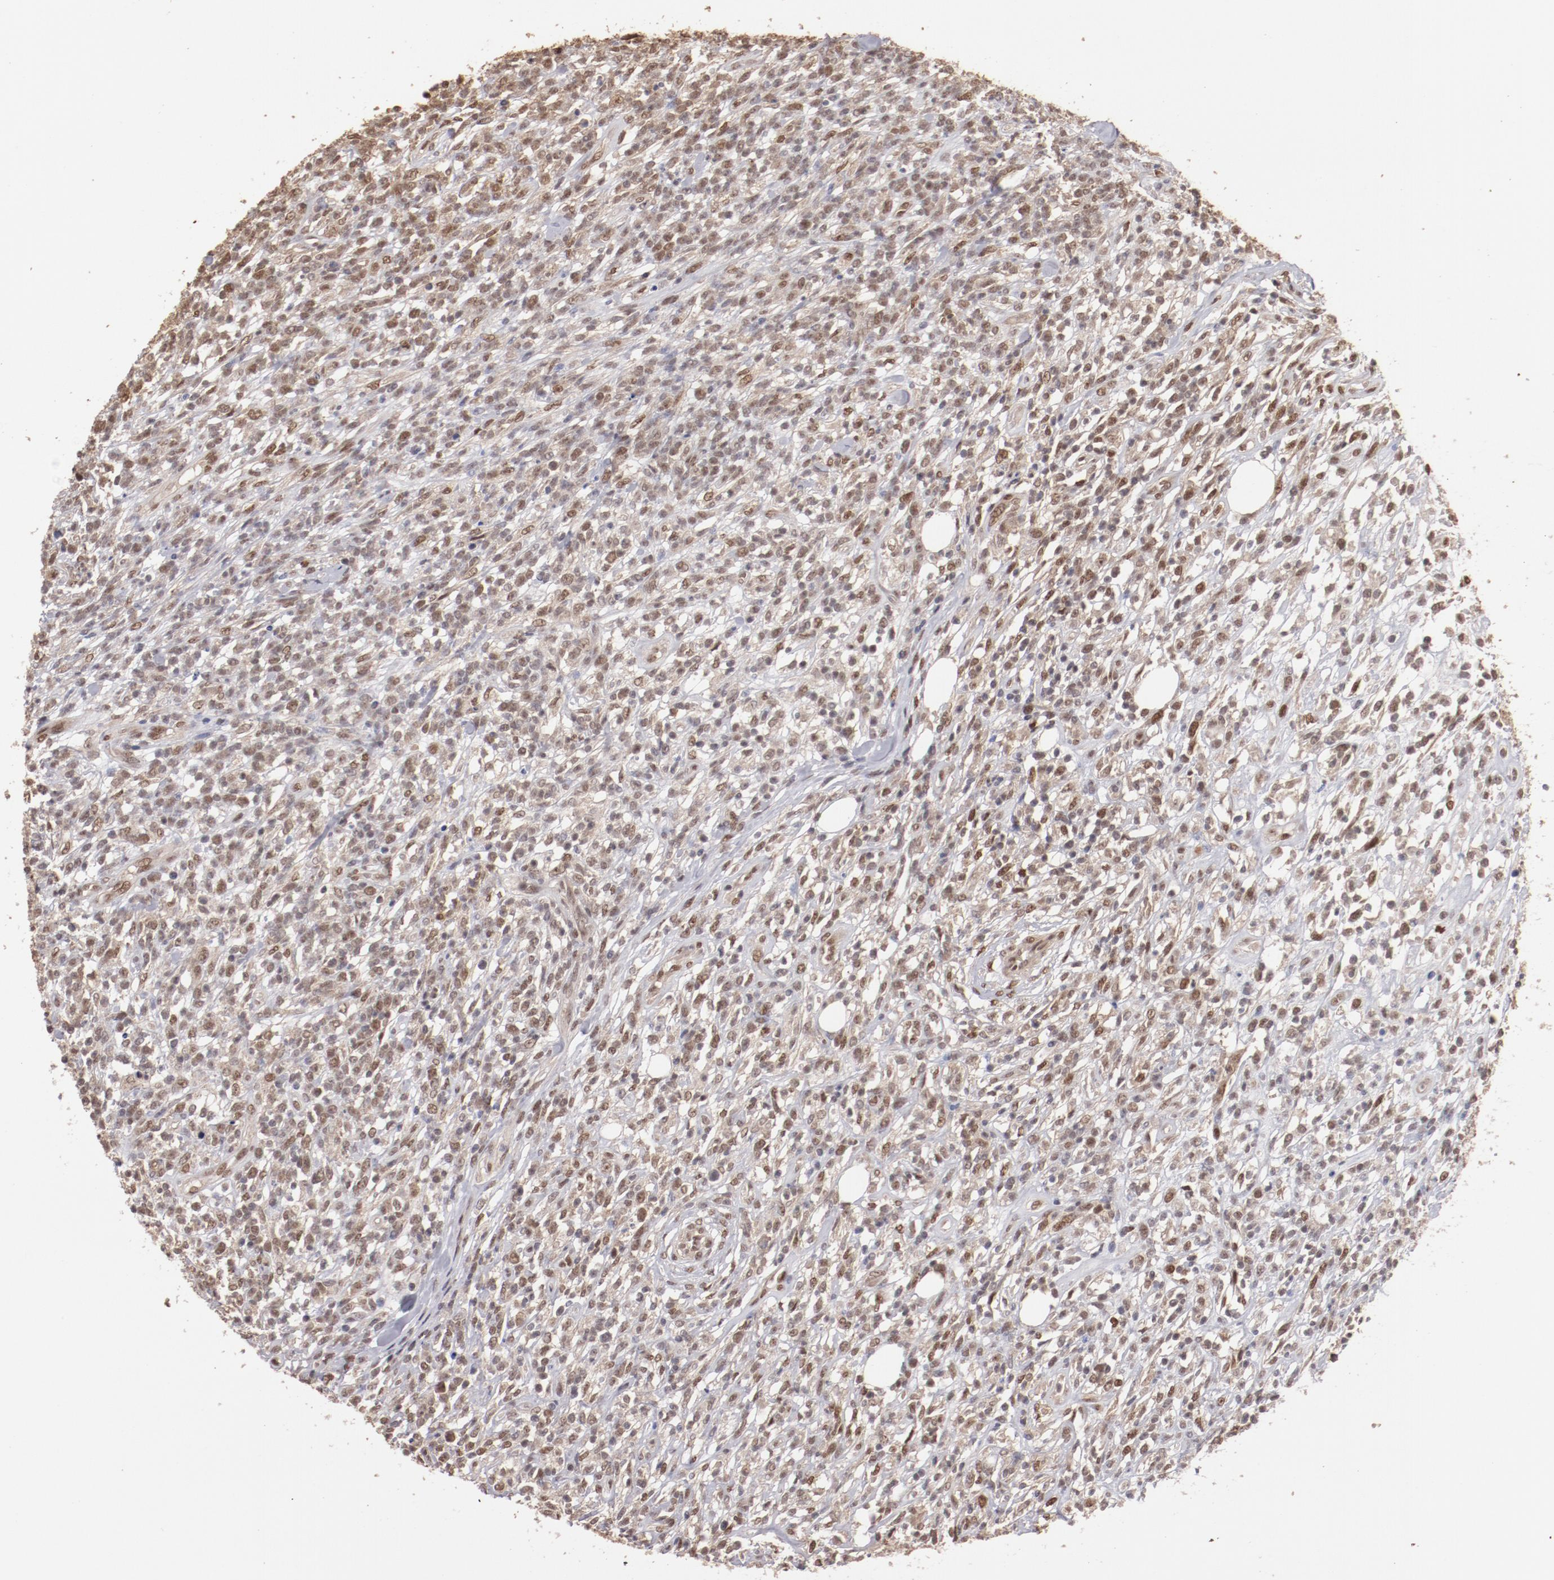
{"staining": {"intensity": "weak", "quantity": ">75%", "location": "nuclear"}, "tissue": "lymphoma", "cell_type": "Tumor cells", "image_type": "cancer", "snomed": [{"axis": "morphology", "description": "Malignant lymphoma, non-Hodgkin's type, High grade"}, {"axis": "topography", "description": "Lymph node"}], "caption": "Protein expression by IHC shows weak nuclear staining in about >75% of tumor cells in lymphoma.", "gene": "CLOCK", "patient": {"sex": "female", "age": 73}}